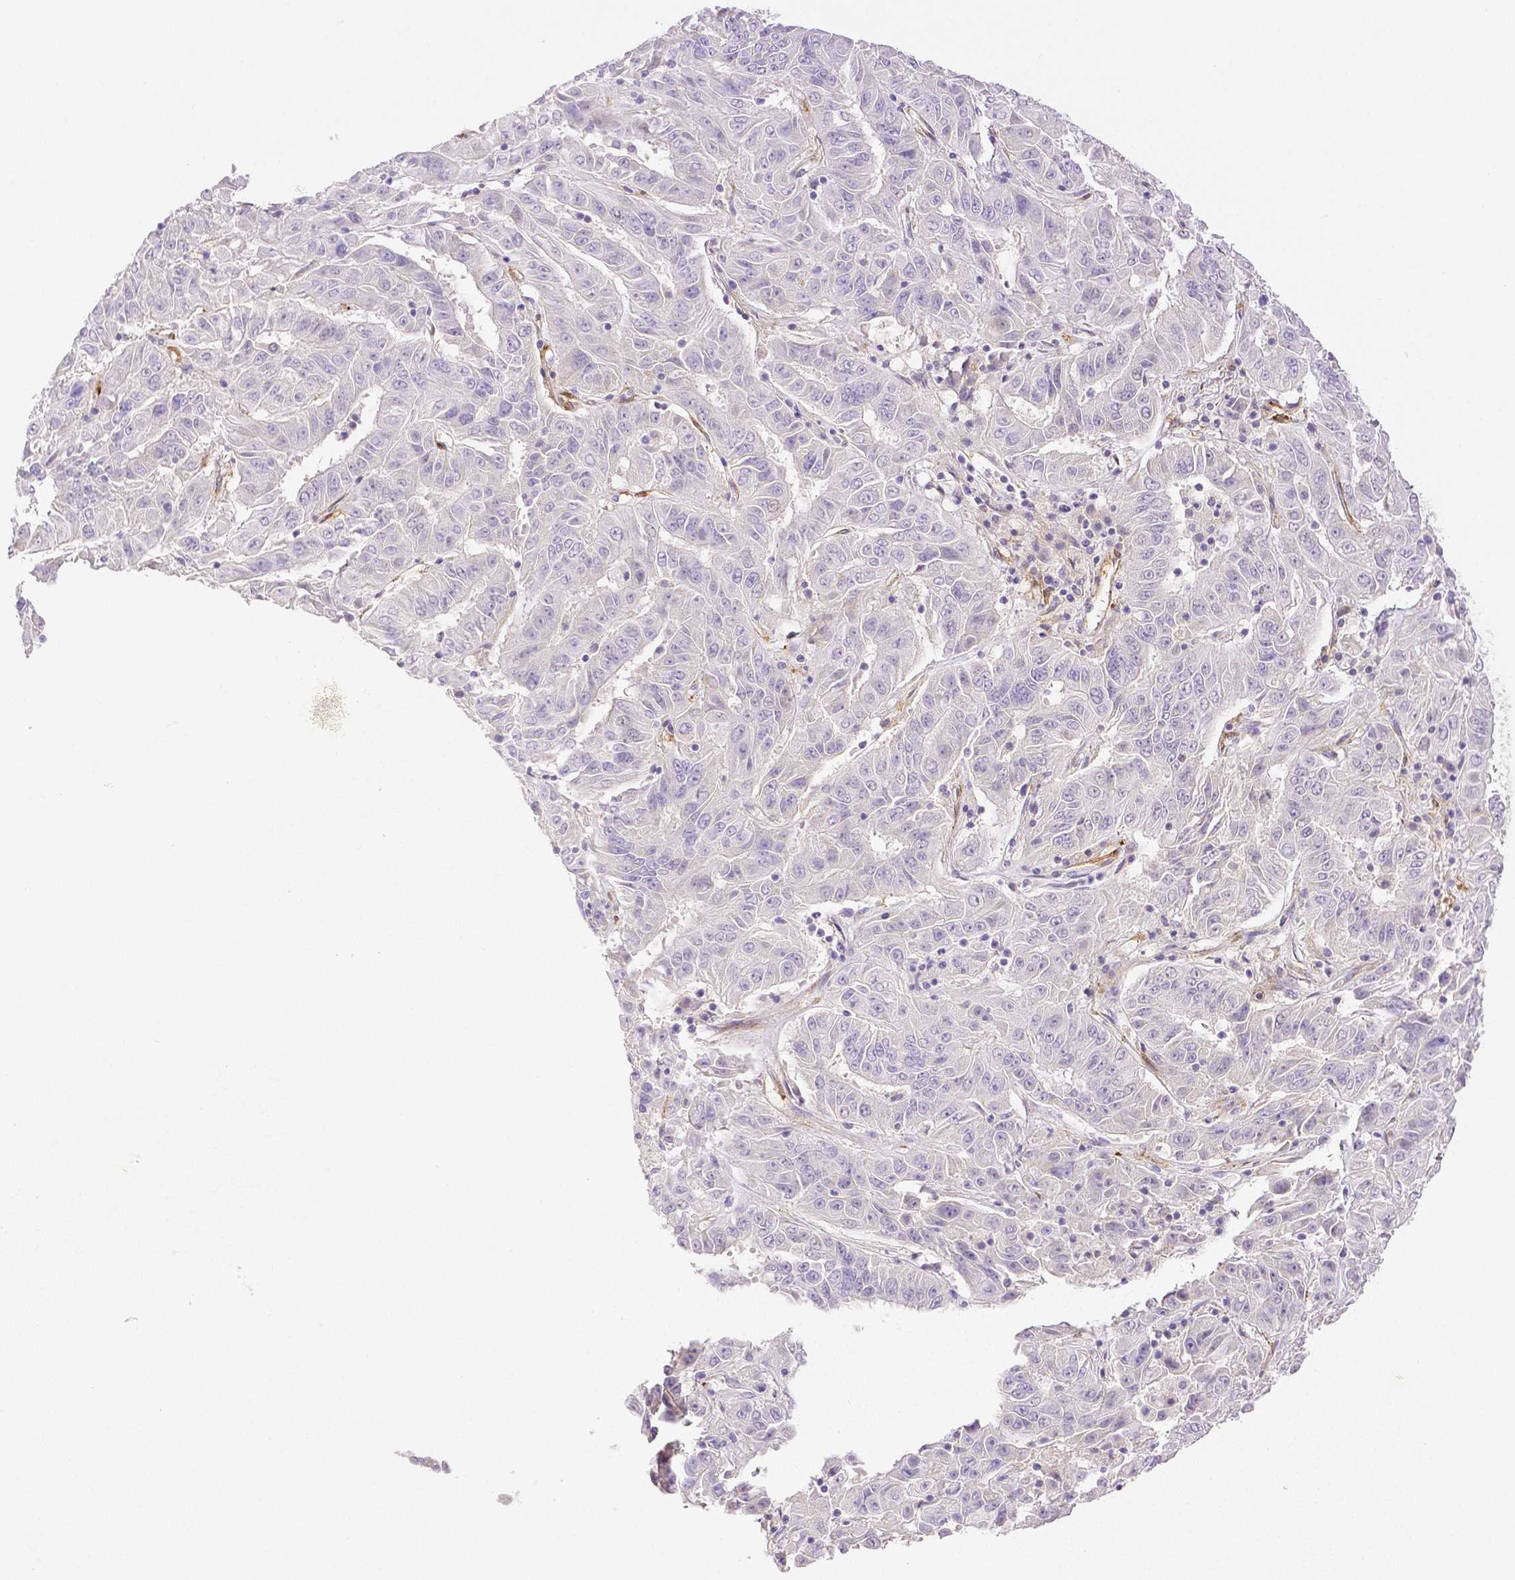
{"staining": {"intensity": "negative", "quantity": "none", "location": "none"}, "tissue": "pancreatic cancer", "cell_type": "Tumor cells", "image_type": "cancer", "snomed": [{"axis": "morphology", "description": "Adenocarcinoma, NOS"}, {"axis": "topography", "description": "Pancreas"}], "caption": "IHC of adenocarcinoma (pancreatic) displays no expression in tumor cells.", "gene": "THY1", "patient": {"sex": "male", "age": 63}}